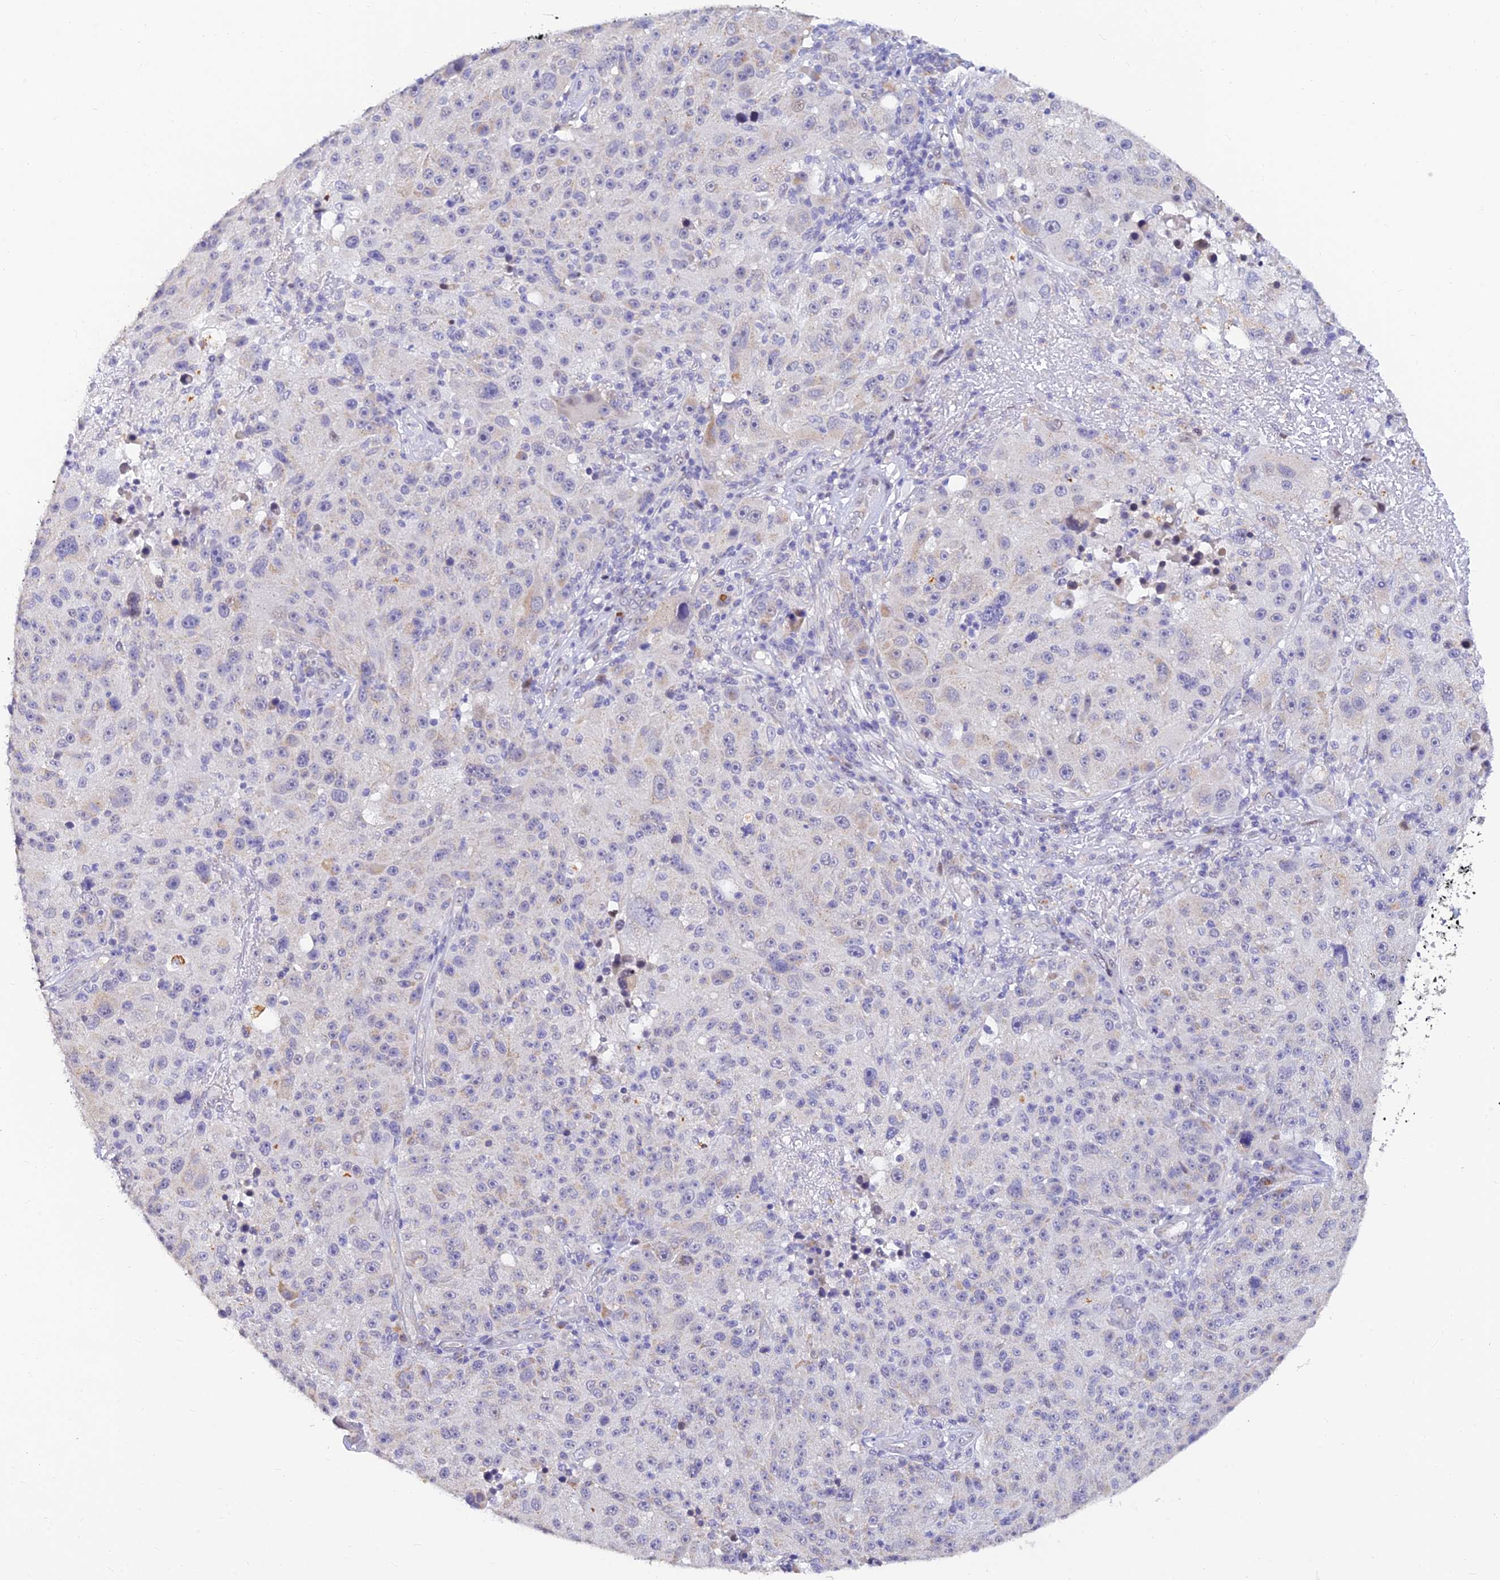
{"staining": {"intensity": "negative", "quantity": "none", "location": "none"}, "tissue": "melanoma", "cell_type": "Tumor cells", "image_type": "cancer", "snomed": [{"axis": "morphology", "description": "Malignant melanoma, NOS"}, {"axis": "topography", "description": "Skin"}], "caption": "DAB immunohistochemical staining of human malignant melanoma demonstrates no significant positivity in tumor cells.", "gene": "INKA1", "patient": {"sex": "male", "age": 53}}